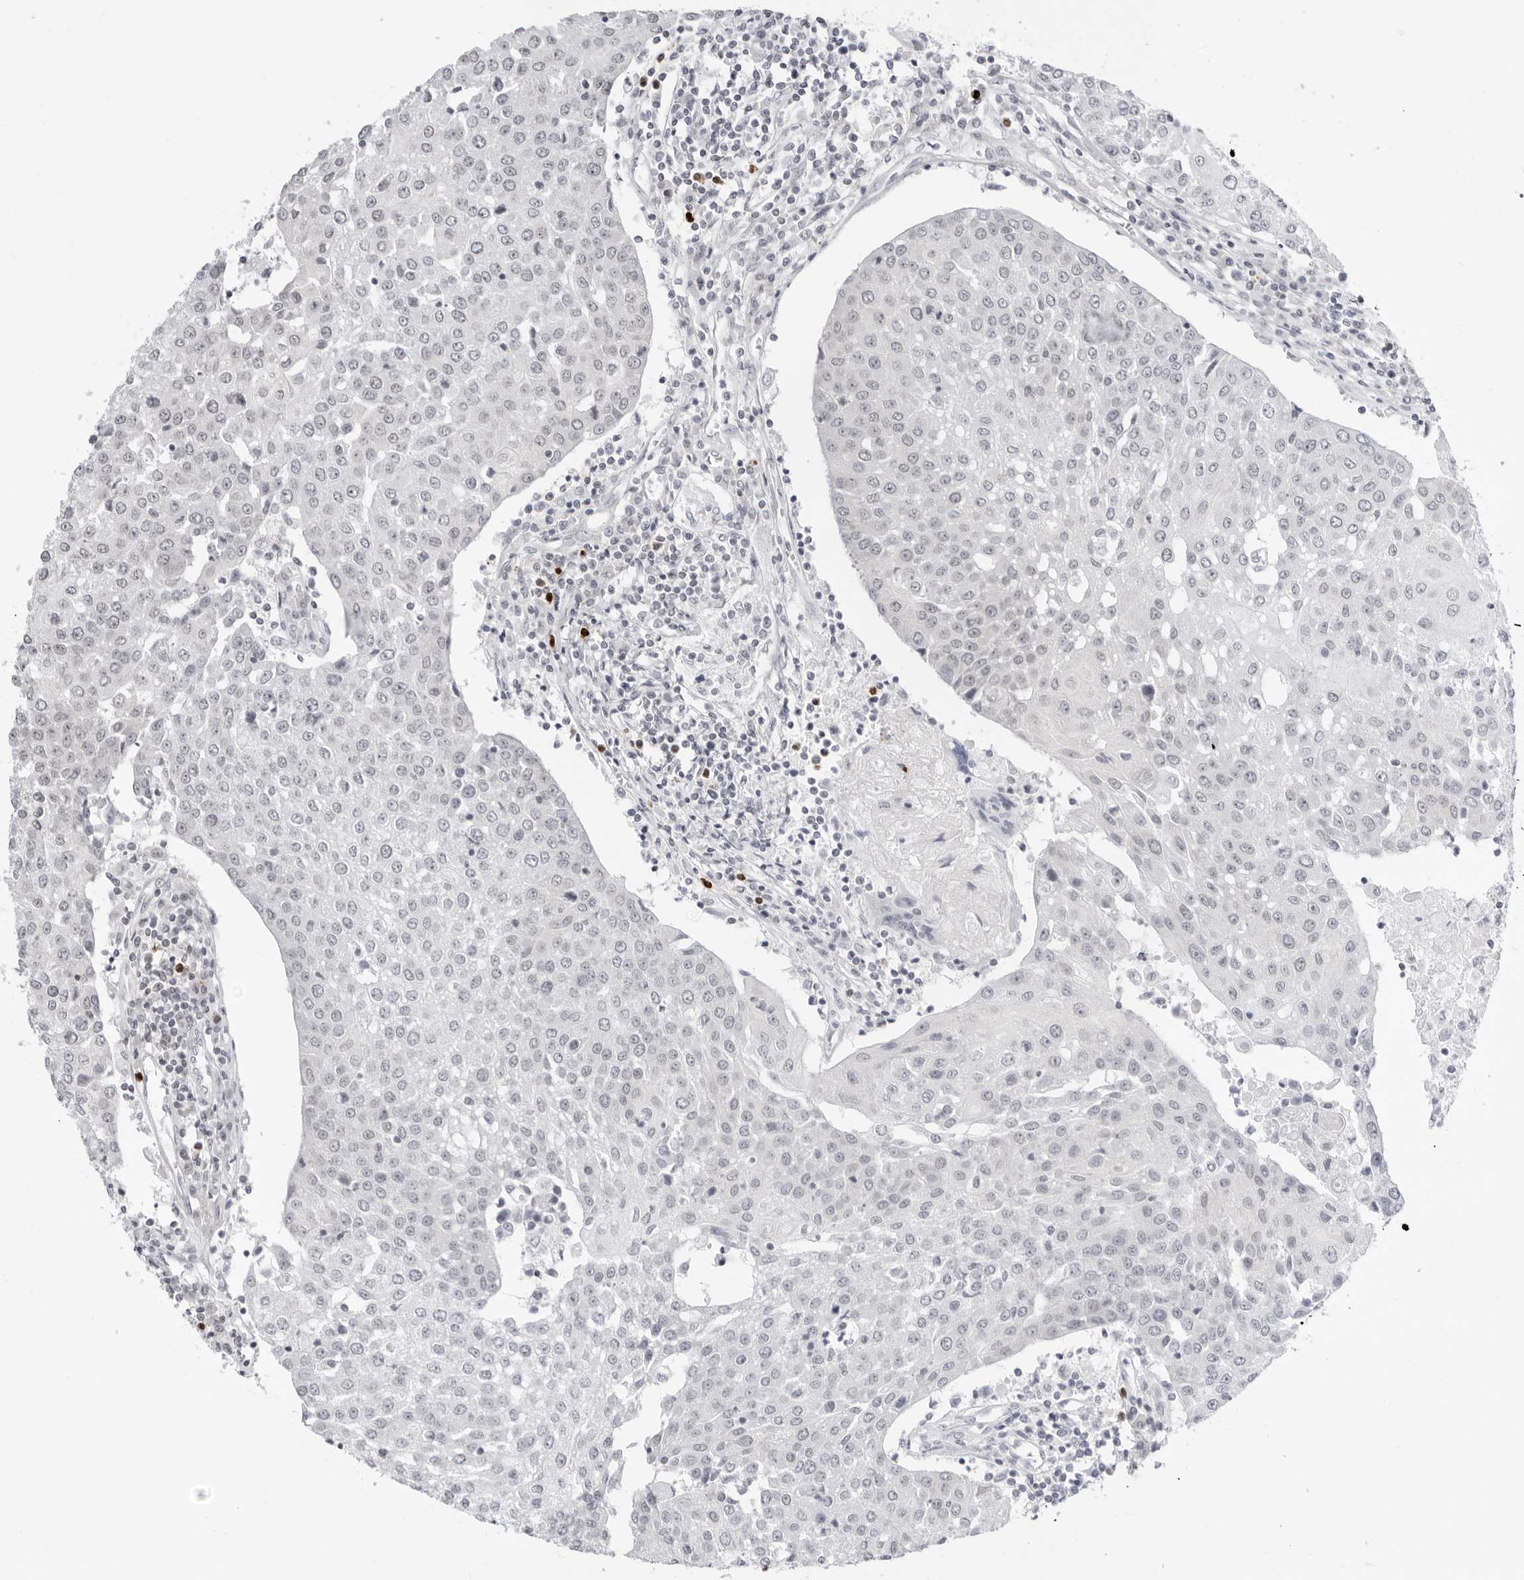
{"staining": {"intensity": "negative", "quantity": "none", "location": "none"}, "tissue": "urothelial cancer", "cell_type": "Tumor cells", "image_type": "cancer", "snomed": [{"axis": "morphology", "description": "Urothelial carcinoma, High grade"}, {"axis": "topography", "description": "Urinary bladder"}], "caption": "DAB immunohistochemical staining of urothelial cancer exhibits no significant expression in tumor cells.", "gene": "PPP2R5C", "patient": {"sex": "female", "age": 85}}